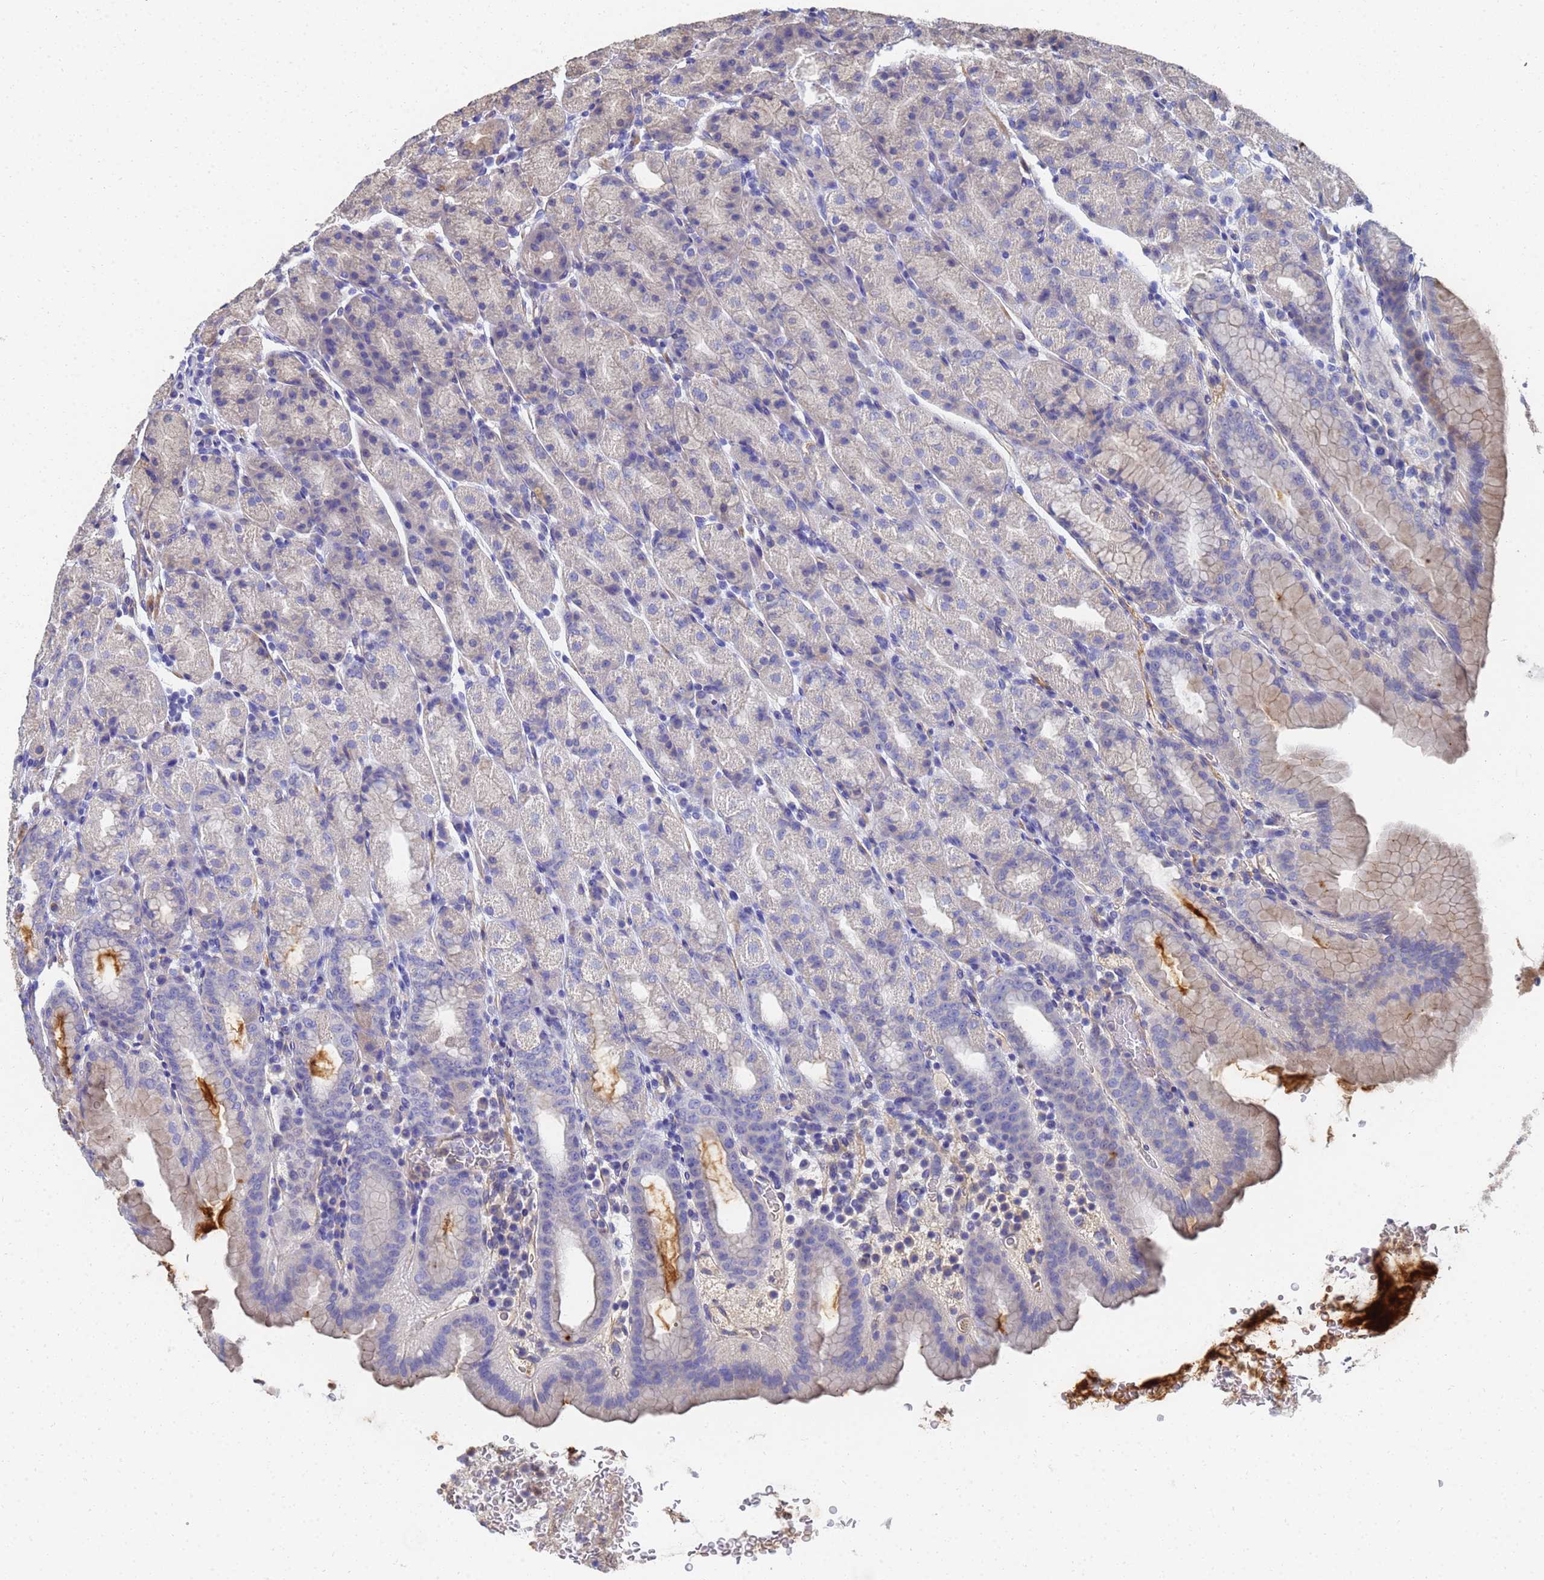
{"staining": {"intensity": "moderate", "quantity": "<25%", "location": "cytoplasmic/membranous"}, "tissue": "stomach", "cell_type": "Glandular cells", "image_type": "normal", "snomed": [{"axis": "morphology", "description": "Normal tissue, NOS"}, {"axis": "topography", "description": "Stomach, upper"}], "caption": "Immunohistochemical staining of unremarkable human stomach demonstrates <25% levels of moderate cytoplasmic/membranous protein positivity in approximately <25% of glandular cells. Nuclei are stained in blue.", "gene": "LBX2", "patient": {"sex": "male", "age": 68}}